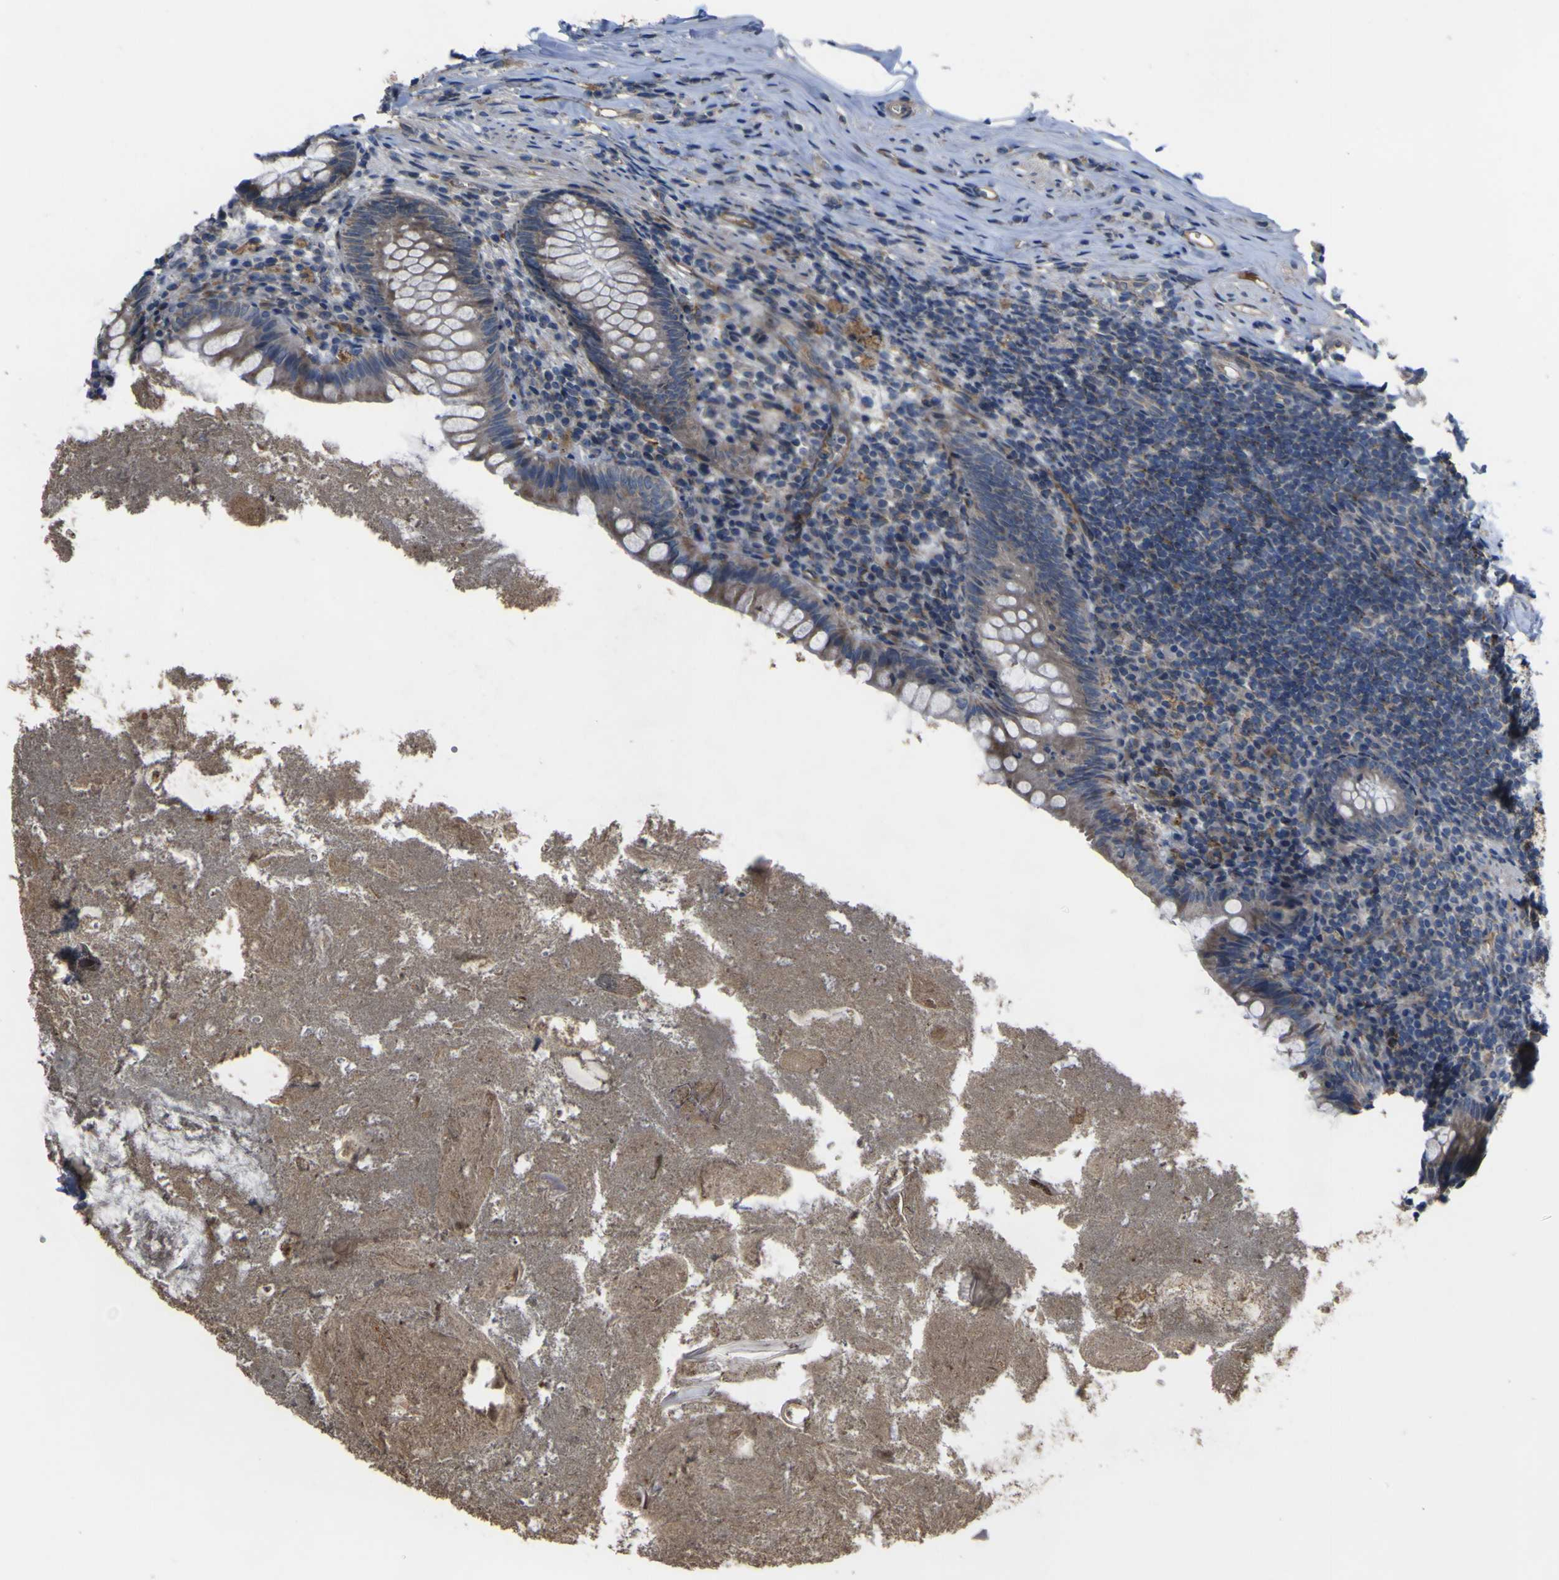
{"staining": {"intensity": "weak", "quantity": "25%-75%", "location": "cytoplasmic/membranous"}, "tissue": "appendix", "cell_type": "Glandular cells", "image_type": "normal", "snomed": [{"axis": "morphology", "description": "Normal tissue, NOS"}, {"axis": "topography", "description": "Appendix"}], "caption": "Normal appendix was stained to show a protein in brown. There is low levels of weak cytoplasmic/membranous positivity in approximately 25%-75% of glandular cells. The staining is performed using DAB brown chromogen to label protein expression. The nuclei are counter-stained blue using hematoxylin.", "gene": "GPLD1", "patient": {"sex": "male", "age": 52}}